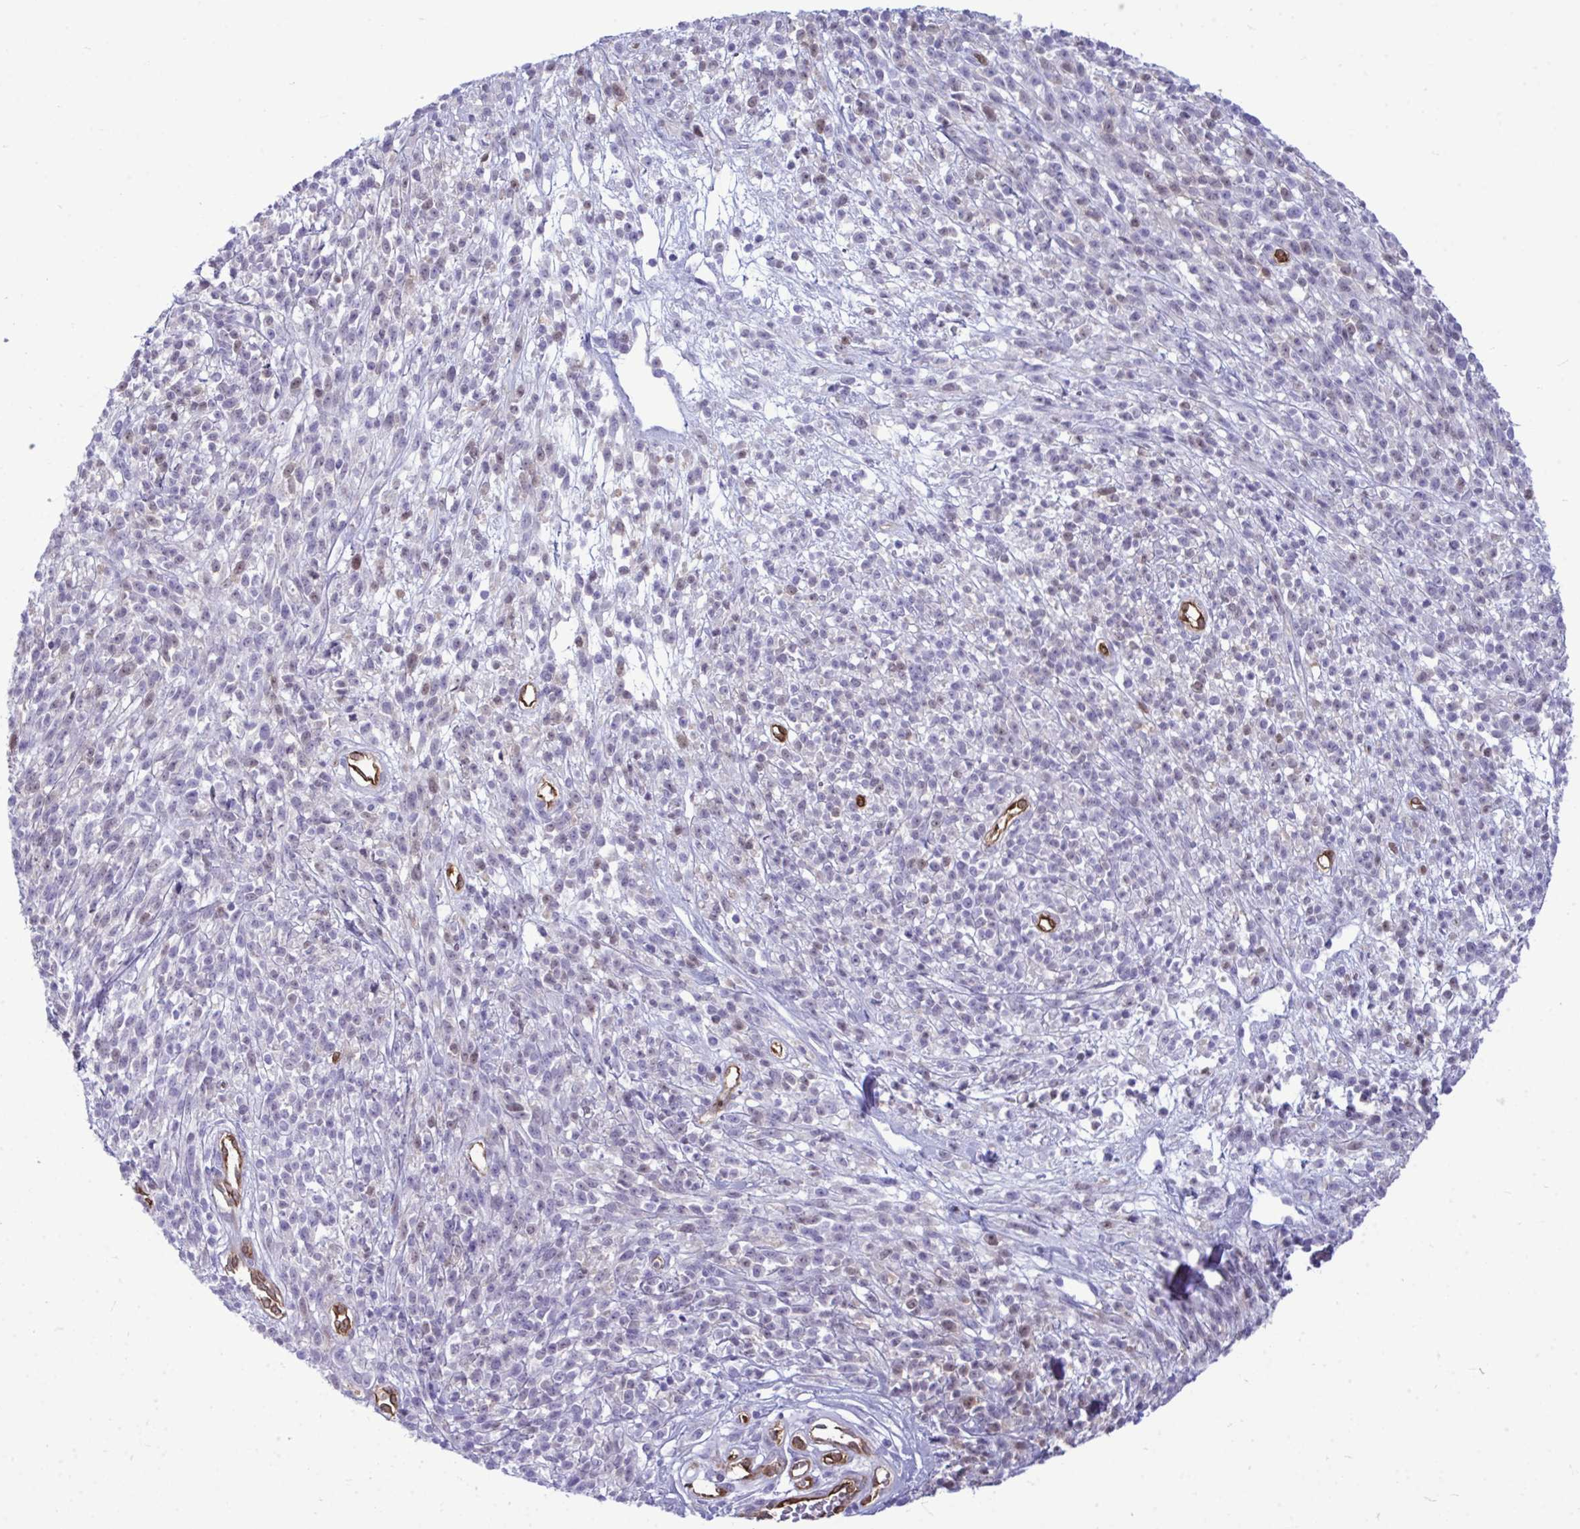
{"staining": {"intensity": "negative", "quantity": "none", "location": "none"}, "tissue": "melanoma", "cell_type": "Tumor cells", "image_type": "cancer", "snomed": [{"axis": "morphology", "description": "Malignant melanoma, NOS"}, {"axis": "topography", "description": "Skin"}, {"axis": "topography", "description": "Skin of trunk"}], "caption": "The histopathology image displays no significant staining in tumor cells of malignant melanoma. (DAB immunohistochemistry with hematoxylin counter stain).", "gene": "LIMS2", "patient": {"sex": "male", "age": 74}}